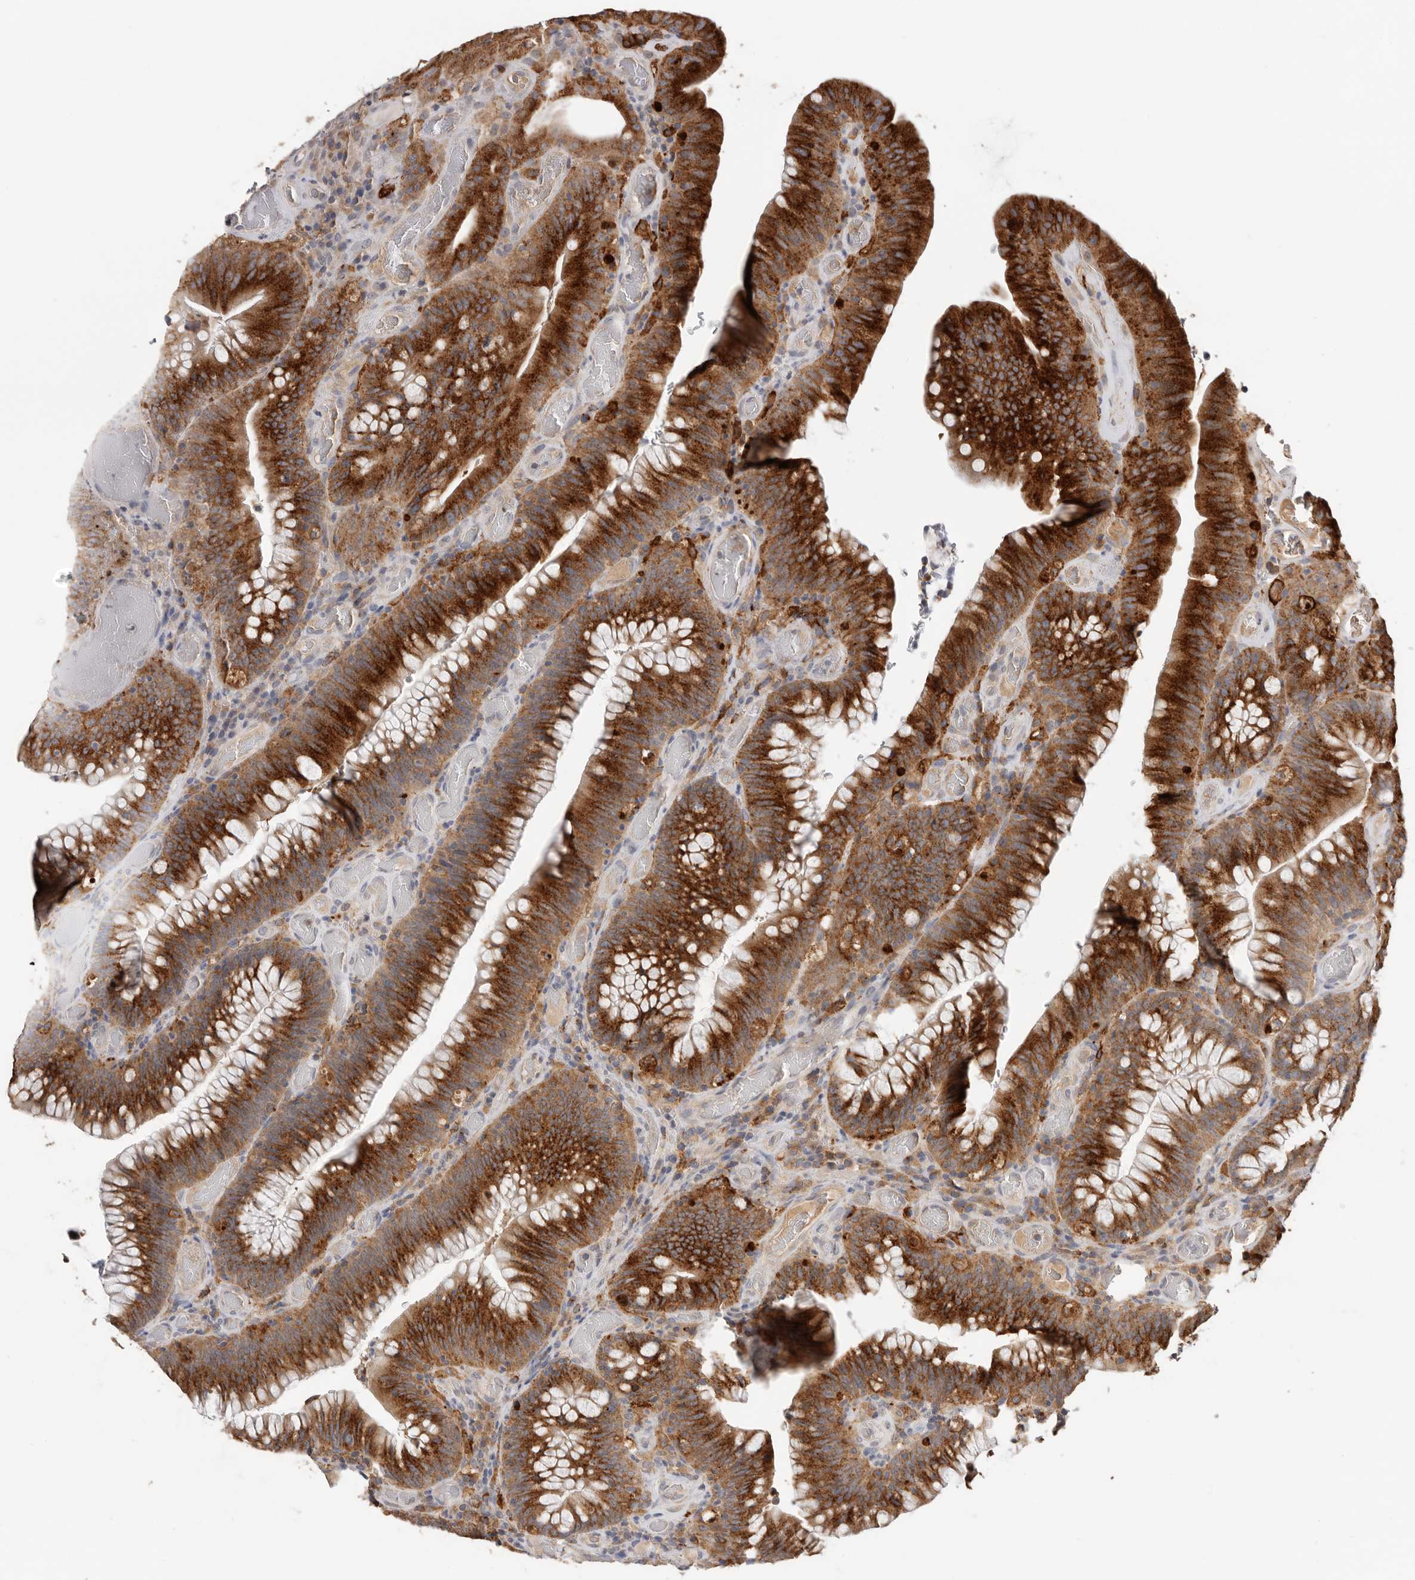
{"staining": {"intensity": "strong", "quantity": ">75%", "location": "cytoplasmic/membranous"}, "tissue": "colorectal cancer", "cell_type": "Tumor cells", "image_type": "cancer", "snomed": [{"axis": "morphology", "description": "Normal tissue, NOS"}, {"axis": "topography", "description": "Colon"}], "caption": "Tumor cells display strong cytoplasmic/membranous staining in approximately >75% of cells in colorectal cancer.", "gene": "TFRC", "patient": {"sex": "female", "age": 82}}